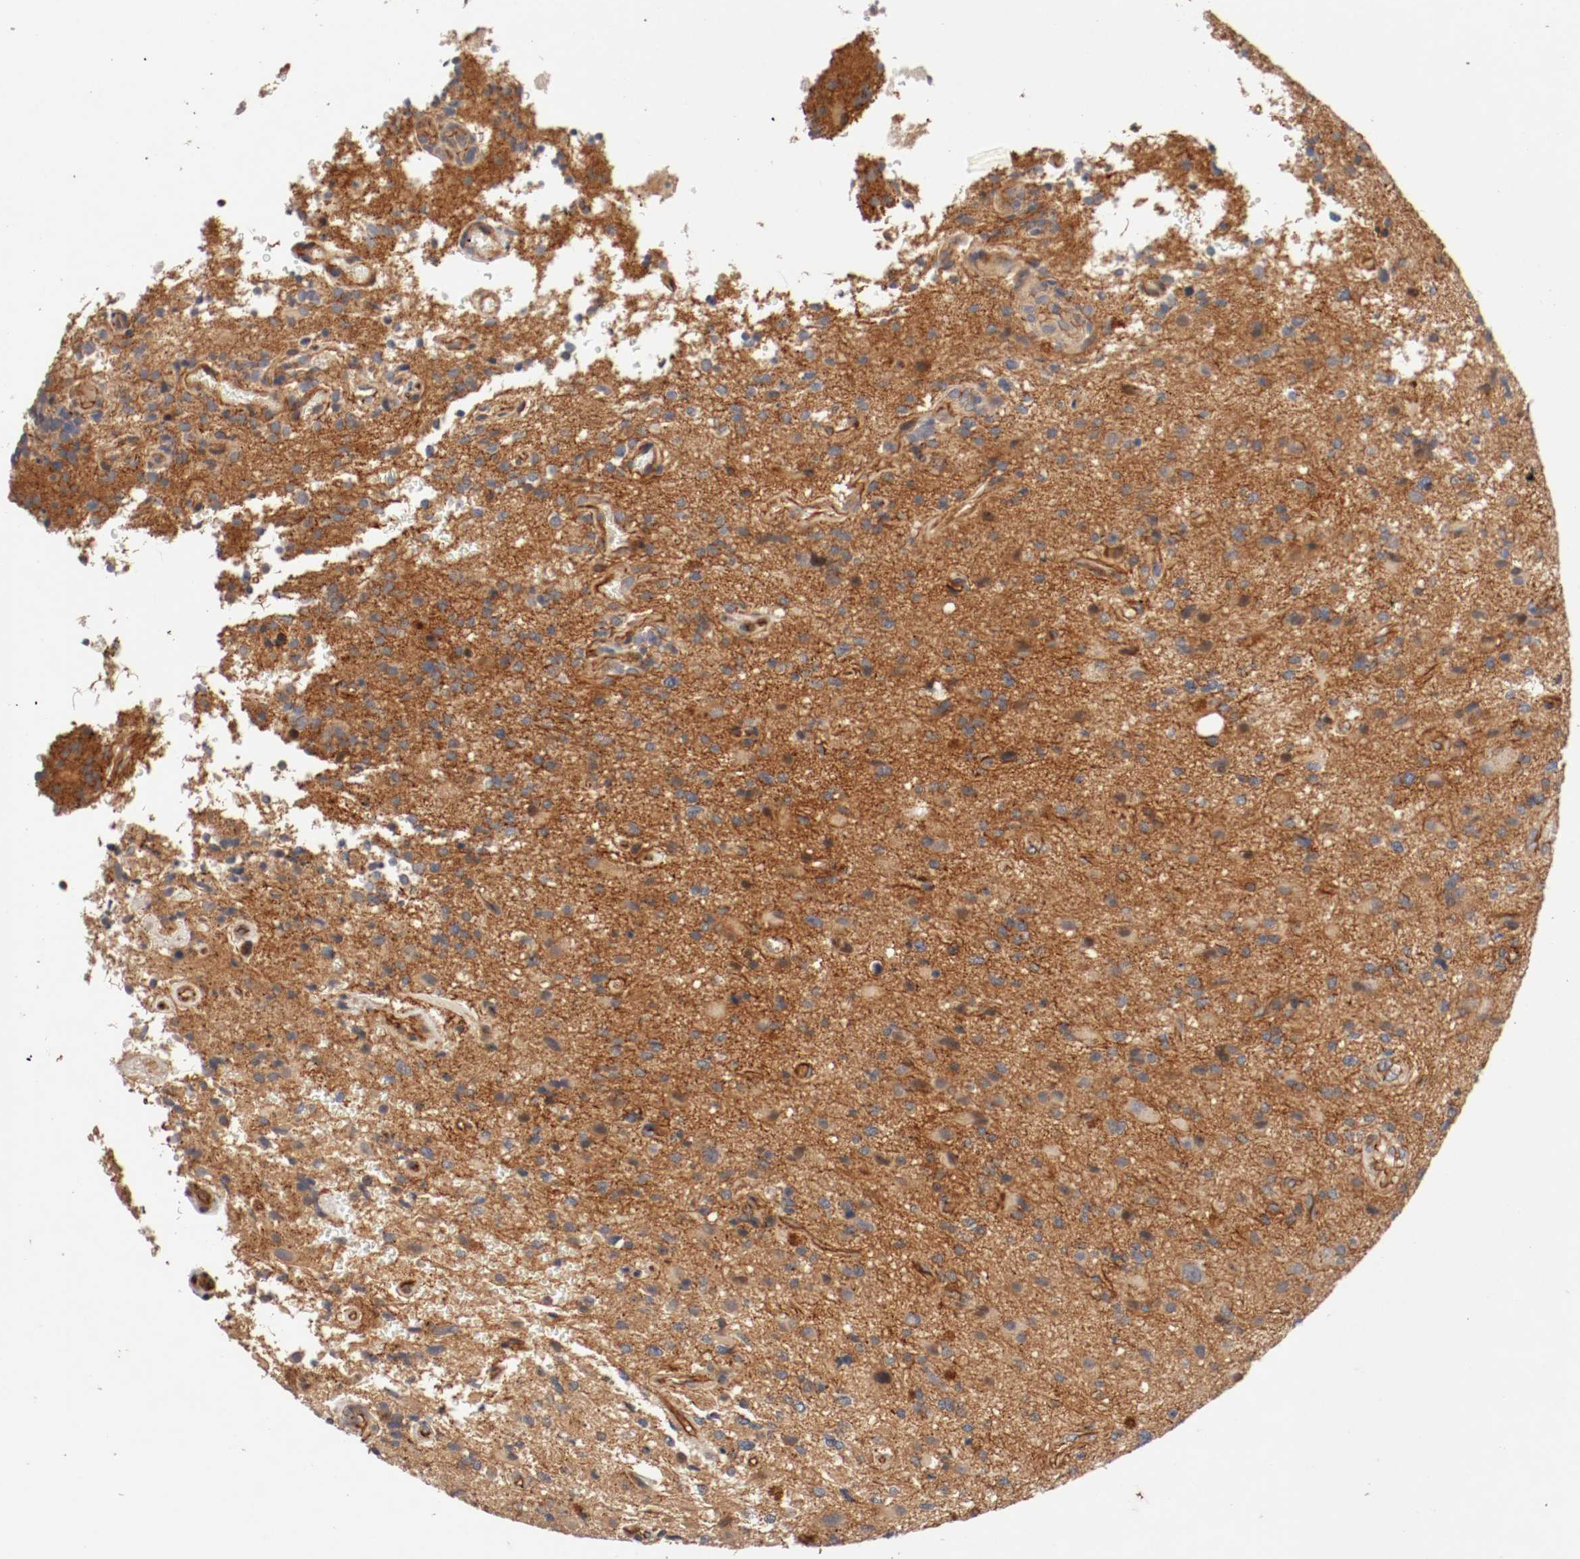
{"staining": {"intensity": "negative", "quantity": "none", "location": "none"}, "tissue": "glioma", "cell_type": "Tumor cells", "image_type": "cancer", "snomed": [{"axis": "morphology", "description": "Normal tissue, NOS"}, {"axis": "morphology", "description": "Glioma, malignant, High grade"}, {"axis": "topography", "description": "Cerebral cortex"}], "caption": "Immunohistochemical staining of human glioma displays no significant positivity in tumor cells.", "gene": "TYK2", "patient": {"sex": "male", "age": 75}}